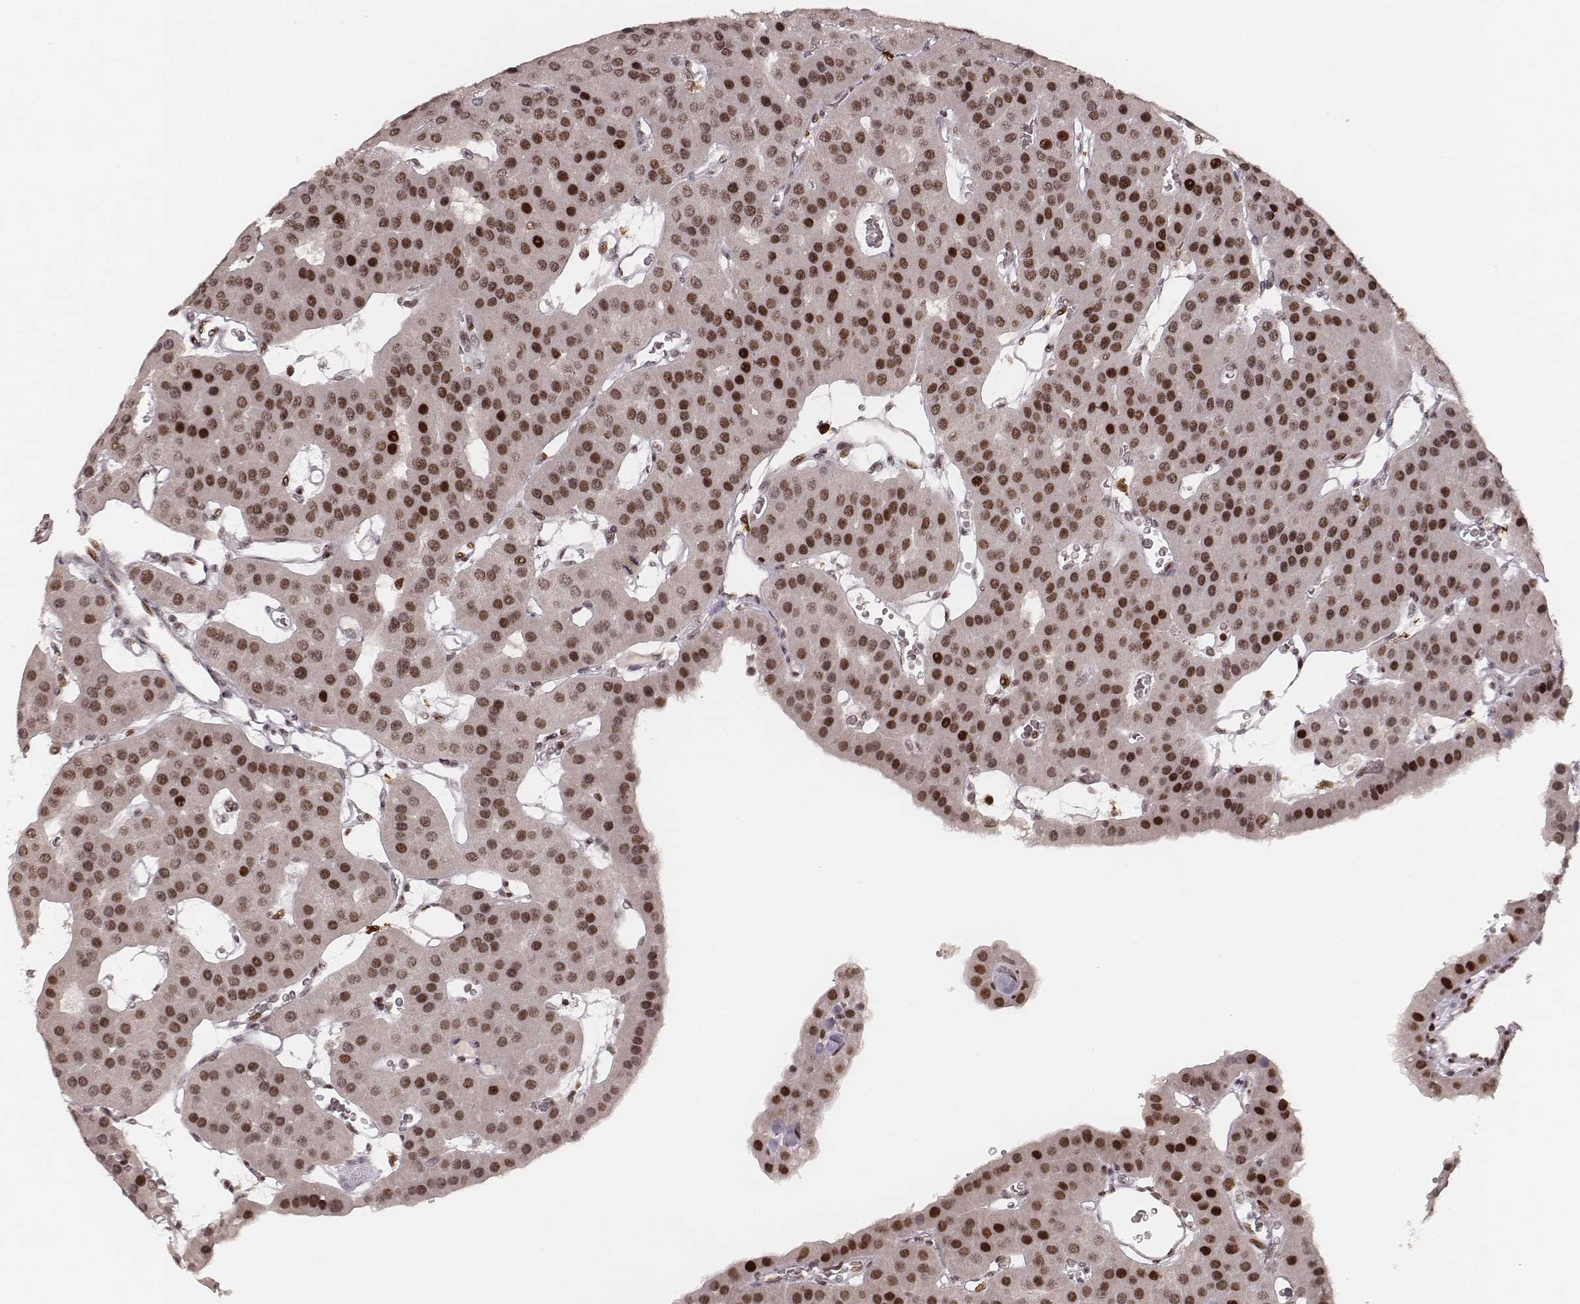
{"staining": {"intensity": "strong", "quantity": "<25%", "location": "nuclear"}, "tissue": "parathyroid gland", "cell_type": "Glandular cells", "image_type": "normal", "snomed": [{"axis": "morphology", "description": "Normal tissue, NOS"}, {"axis": "morphology", "description": "Adenoma, NOS"}, {"axis": "topography", "description": "Parathyroid gland"}], "caption": "A high-resolution micrograph shows immunohistochemistry (IHC) staining of normal parathyroid gland, which reveals strong nuclear positivity in approximately <25% of glandular cells.", "gene": "HNRNPC", "patient": {"sex": "female", "age": 86}}